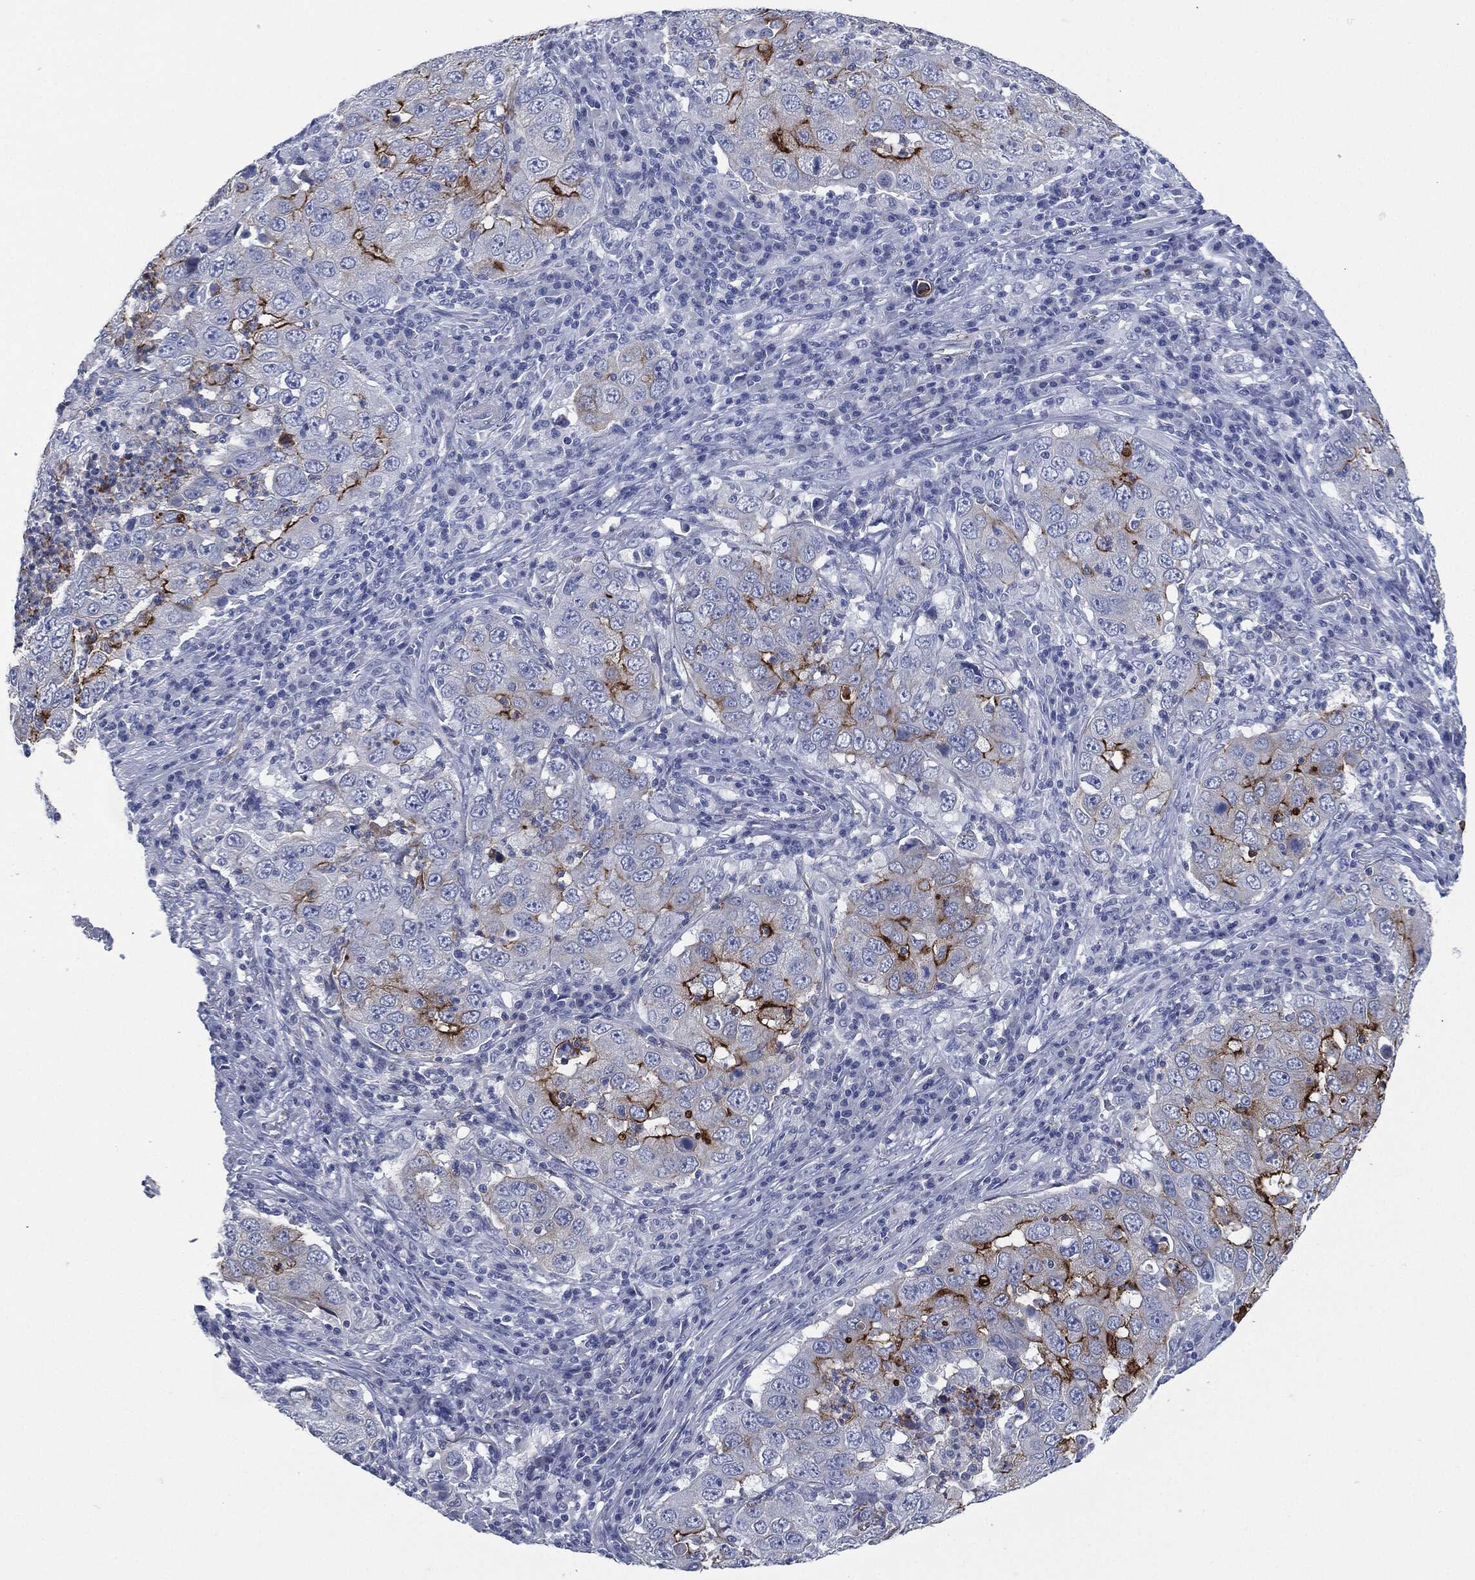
{"staining": {"intensity": "strong", "quantity": "25%-75%", "location": "cytoplasmic/membranous"}, "tissue": "lung cancer", "cell_type": "Tumor cells", "image_type": "cancer", "snomed": [{"axis": "morphology", "description": "Adenocarcinoma, NOS"}, {"axis": "topography", "description": "Lung"}], "caption": "DAB immunohistochemical staining of human lung cancer (adenocarcinoma) shows strong cytoplasmic/membranous protein expression in about 25%-75% of tumor cells. (DAB (3,3'-diaminobenzidine) IHC, brown staining for protein, blue staining for nuclei).", "gene": "MUC16", "patient": {"sex": "male", "age": 73}}